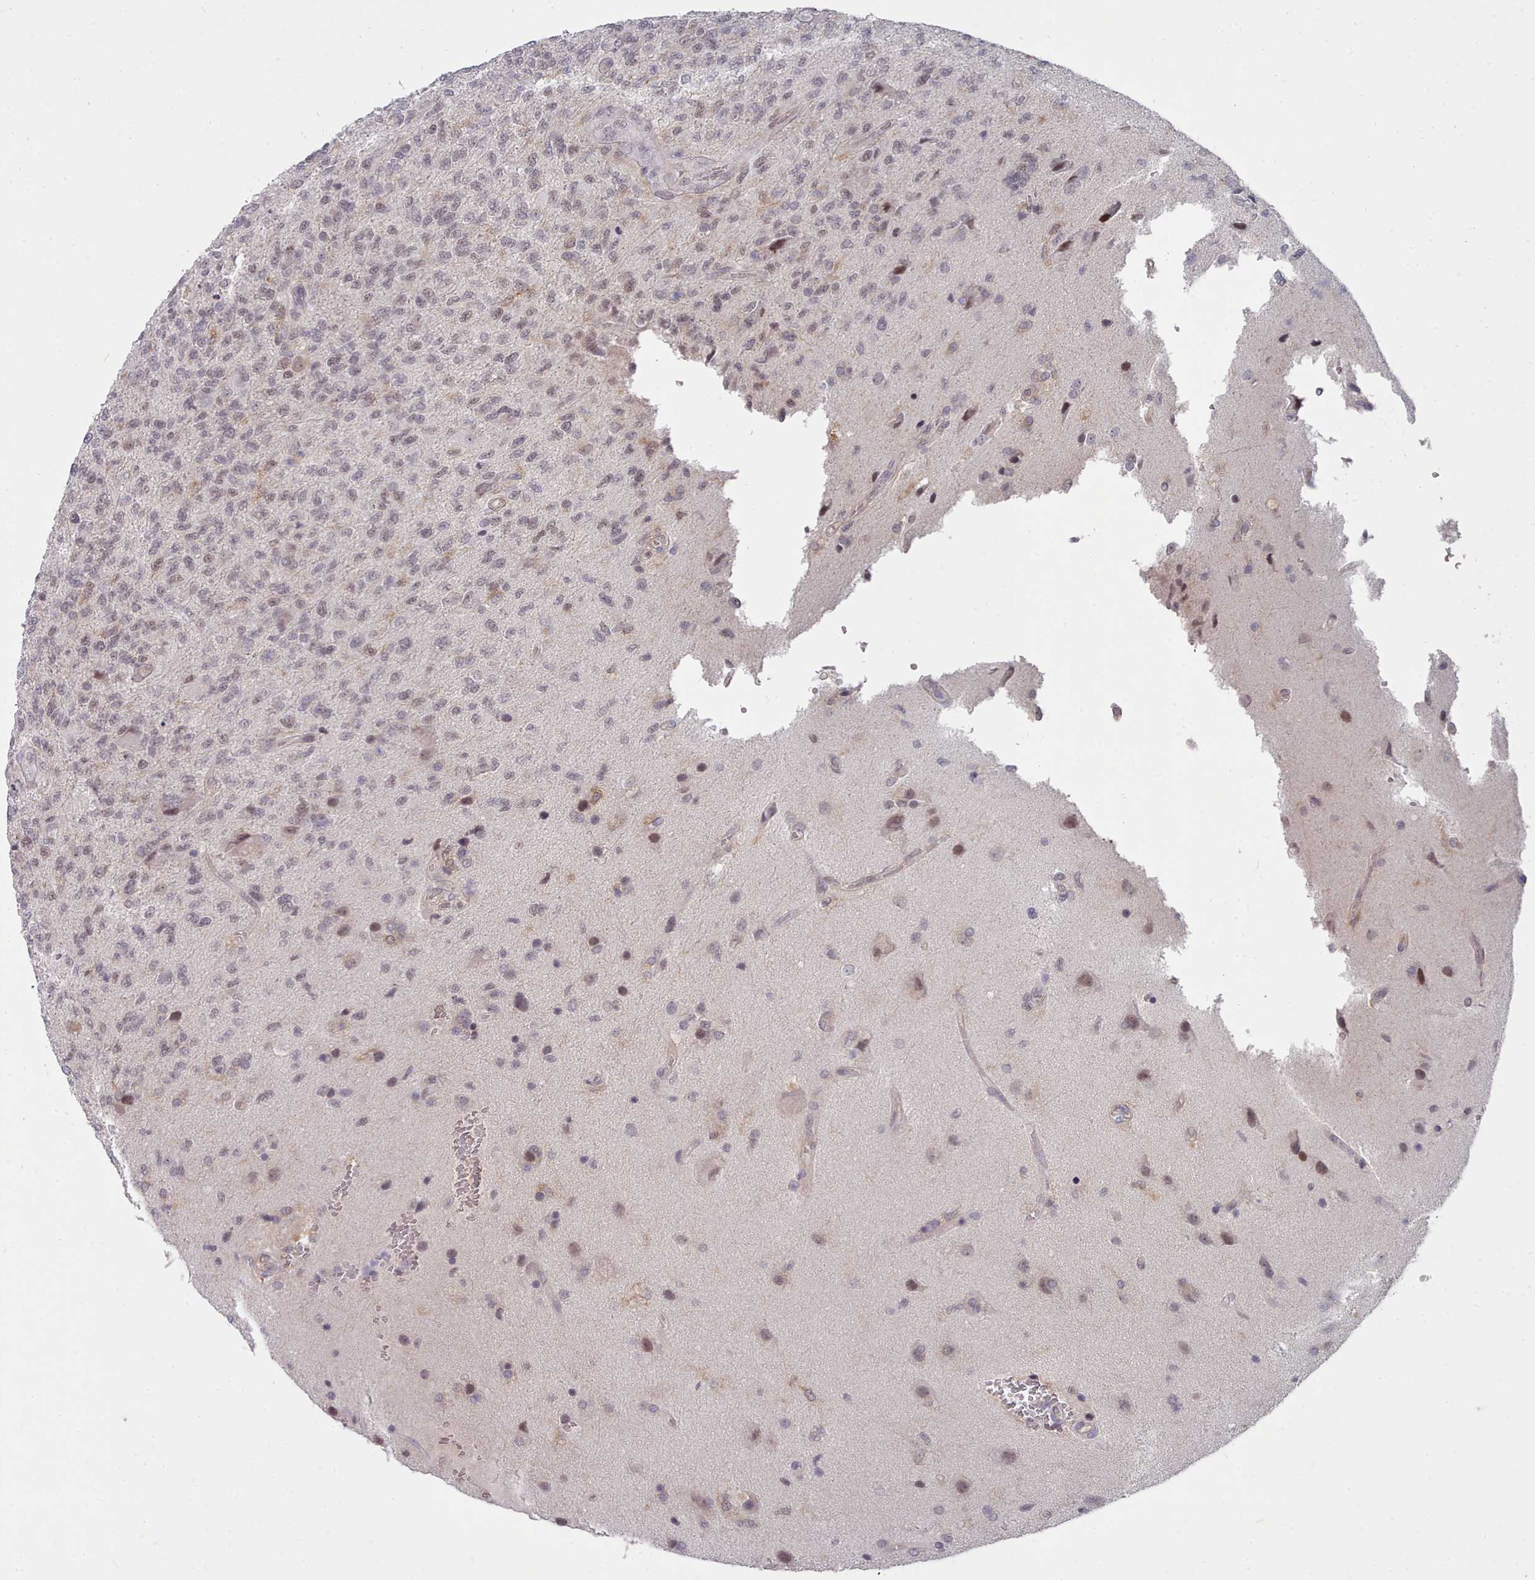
{"staining": {"intensity": "weak", "quantity": "<25%", "location": "nuclear"}, "tissue": "glioma", "cell_type": "Tumor cells", "image_type": "cancer", "snomed": [{"axis": "morphology", "description": "Glioma, malignant, High grade"}, {"axis": "topography", "description": "Brain"}], "caption": "Immunohistochemistry micrograph of glioma stained for a protein (brown), which exhibits no positivity in tumor cells.", "gene": "GINS1", "patient": {"sex": "male", "age": 56}}